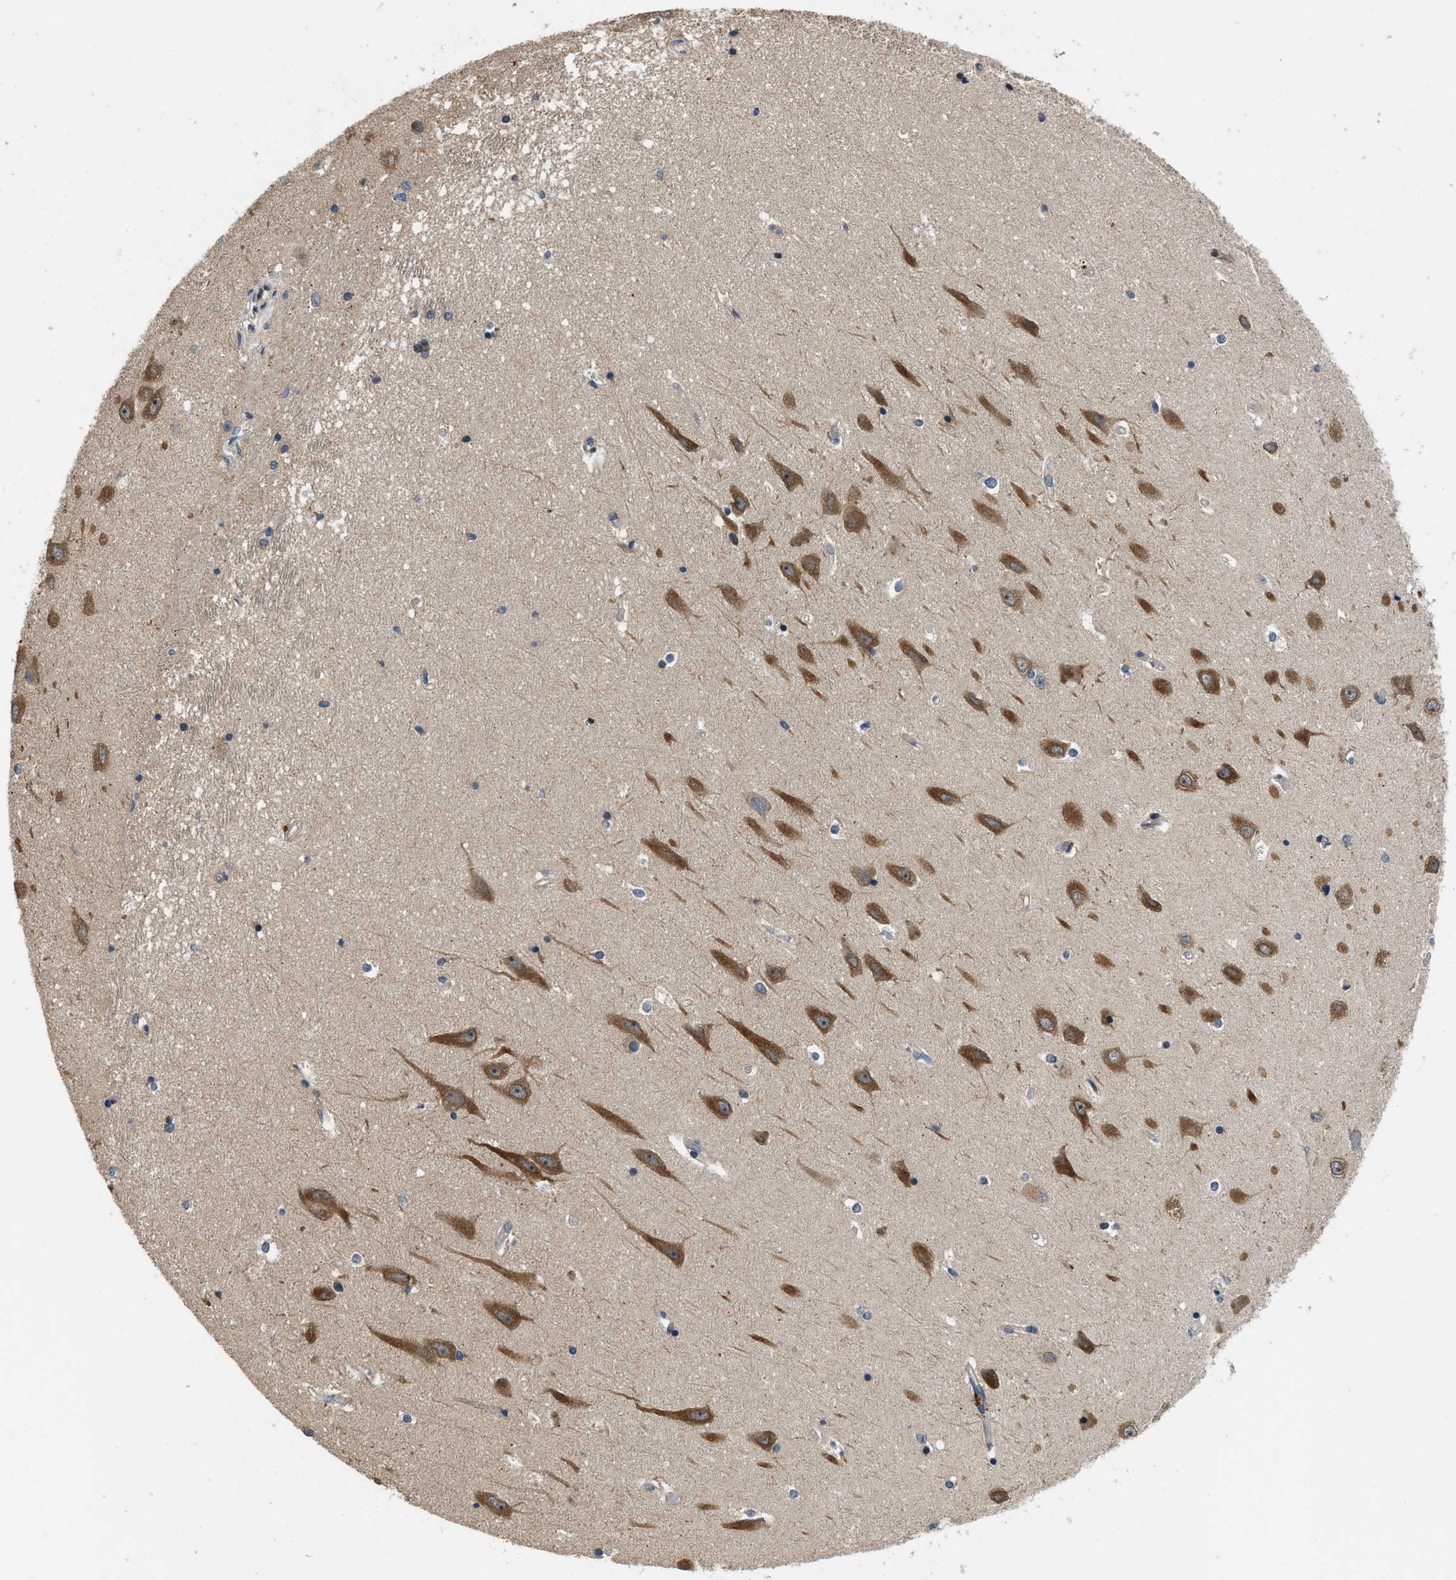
{"staining": {"intensity": "weak", "quantity": "<25%", "location": "cytoplasmic/membranous"}, "tissue": "hippocampus", "cell_type": "Glial cells", "image_type": "normal", "snomed": [{"axis": "morphology", "description": "Normal tissue, NOS"}, {"axis": "topography", "description": "Hippocampus"}], "caption": "IHC micrograph of normal hippocampus stained for a protein (brown), which exhibits no positivity in glial cells. (DAB immunohistochemistry visualized using brightfield microscopy, high magnification).", "gene": "IL3RA", "patient": {"sex": "male", "age": 45}}